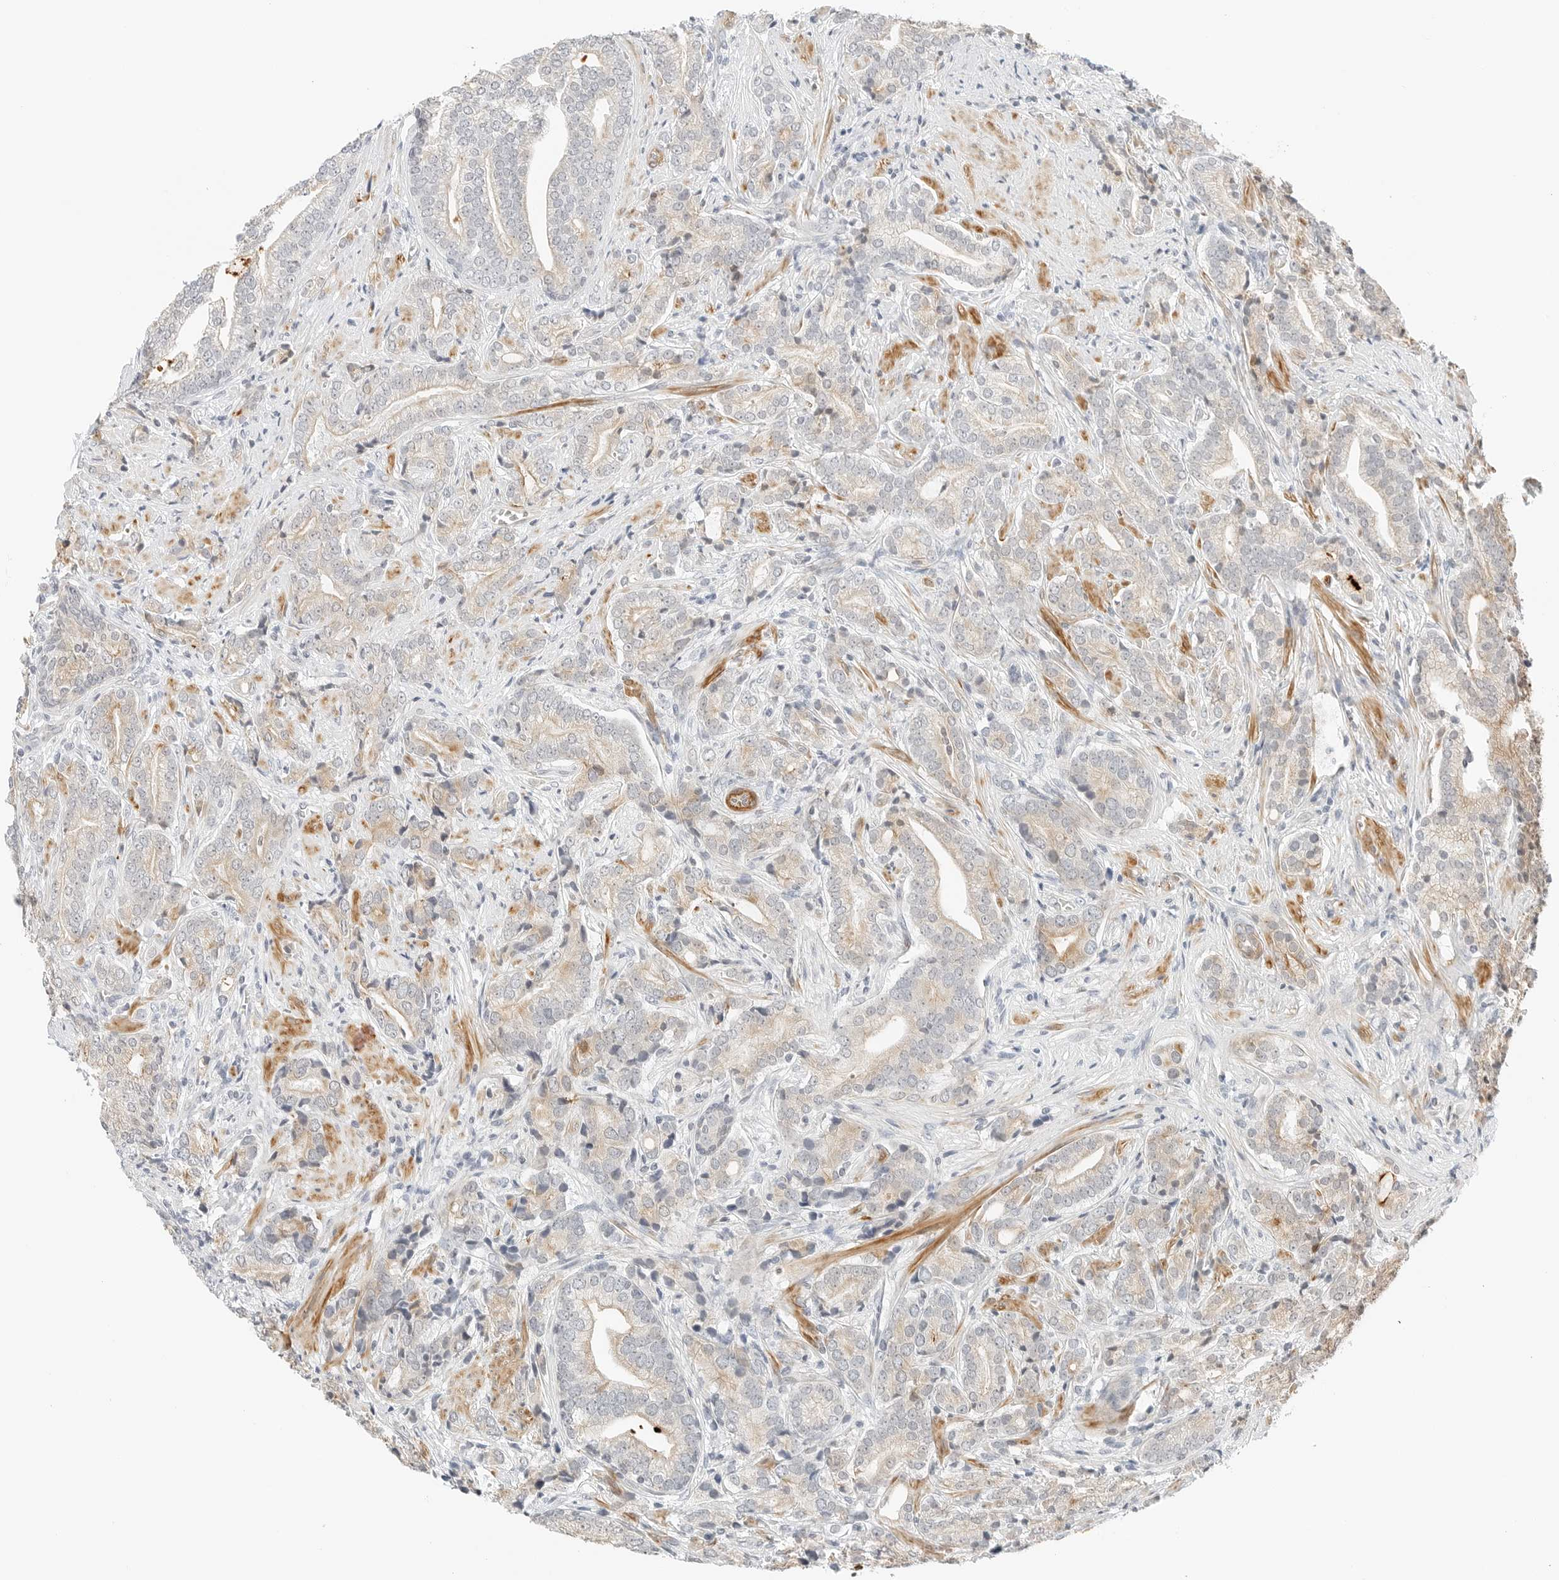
{"staining": {"intensity": "weak", "quantity": "<25%", "location": "cytoplasmic/membranous"}, "tissue": "prostate cancer", "cell_type": "Tumor cells", "image_type": "cancer", "snomed": [{"axis": "morphology", "description": "Adenocarcinoma, High grade"}, {"axis": "topography", "description": "Prostate"}], "caption": "This is a micrograph of immunohistochemistry (IHC) staining of prostate high-grade adenocarcinoma, which shows no expression in tumor cells.", "gene": "IQCC", "patient": {"sex": "male", "age": 57}}